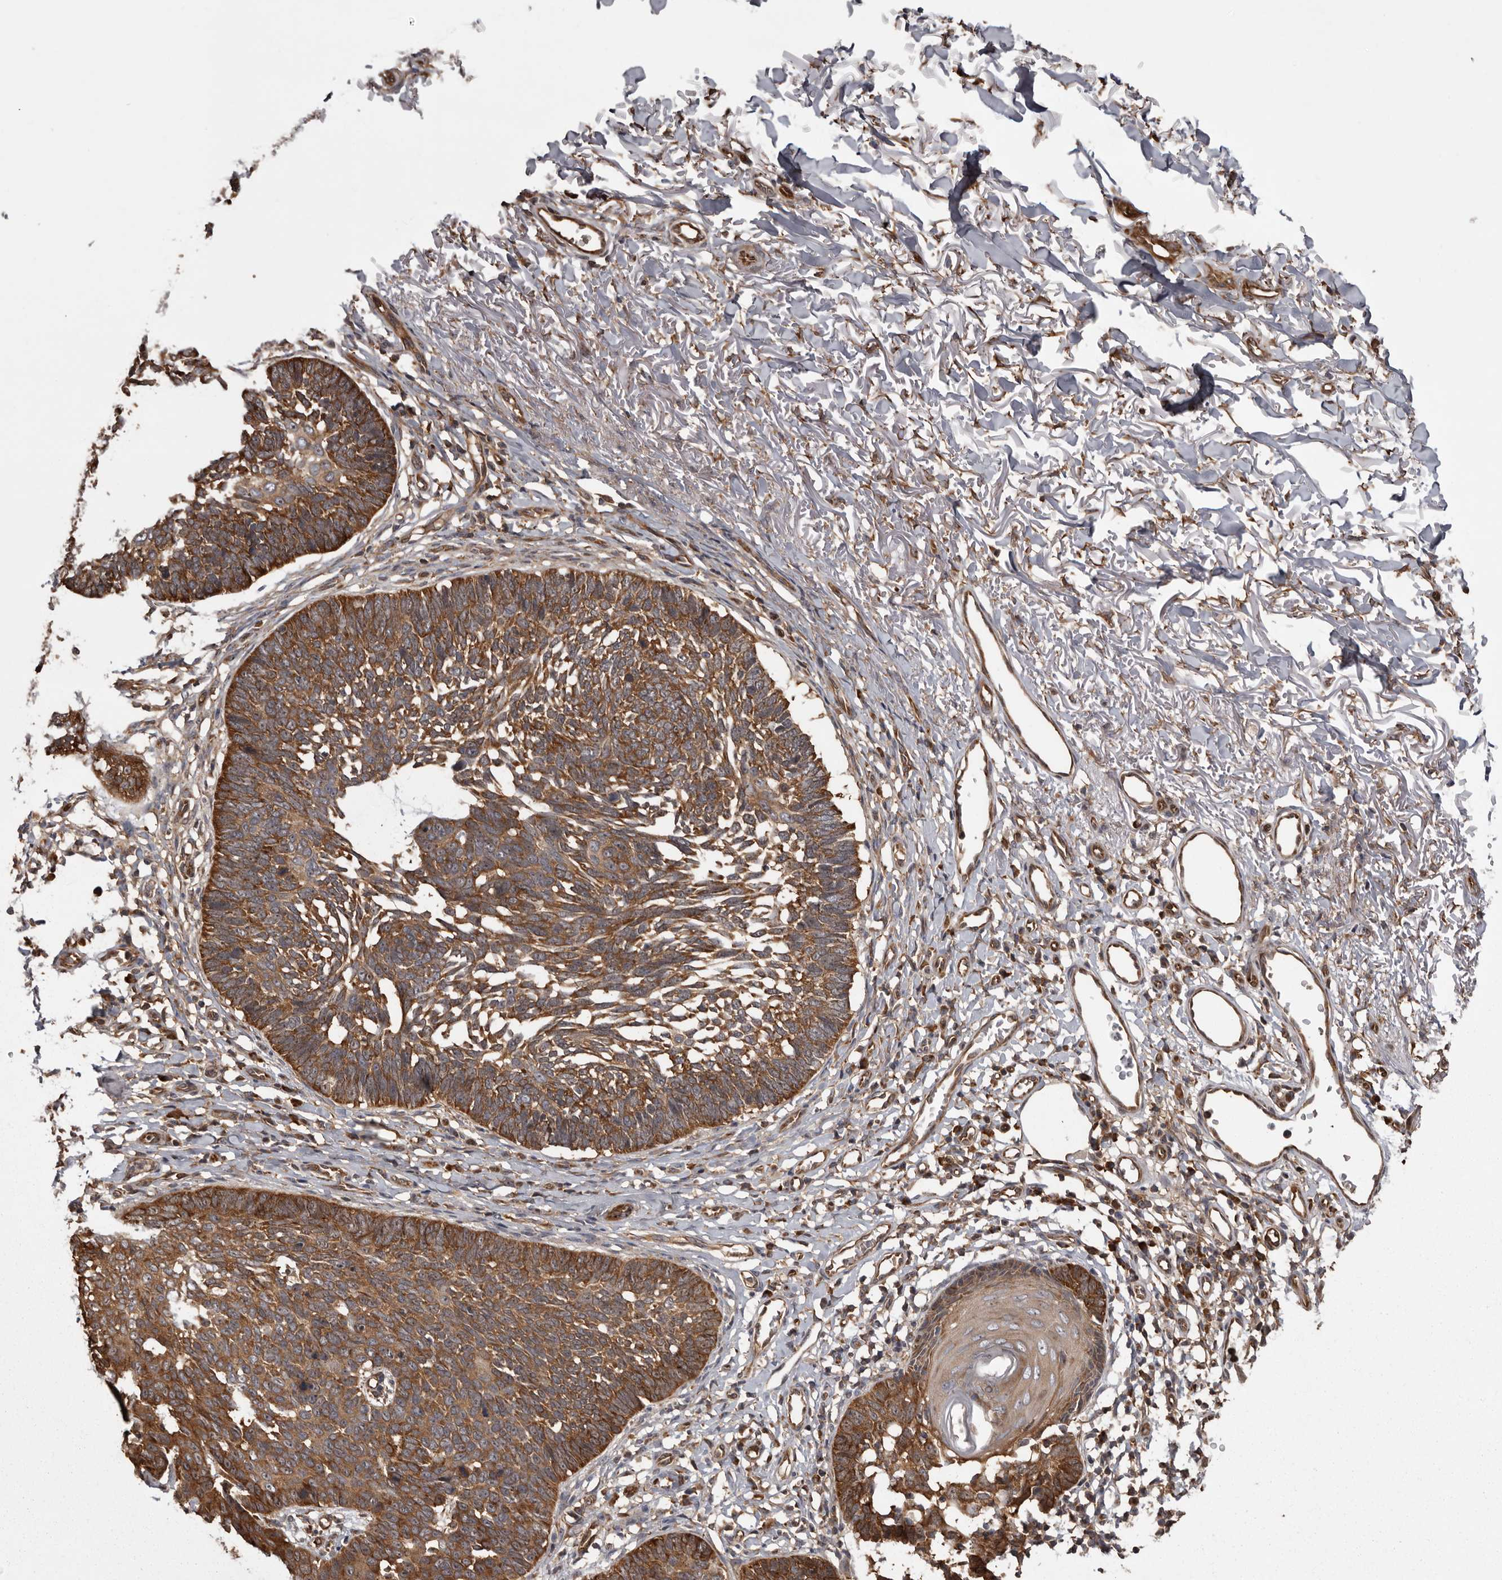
{"staining": {"intensity": "strong", "quantity": ">75%", "location": "cytoplasmic/membranous"}, "tissue": "skin cancer", "cell_type": "Tumor cells", "image_type": "cancer", "snomed": [{"axis": "morphology", "description": "Normal tissue, NOS"}, {"axis": "morphology", "description": "Basal cell carcinoma"}, {"axis": "topography", "description": "Skin"}], "caption": "Brown immunohistochemical staining in skin cancer (basal cell carcinoma) demonstrates strong cytoplasmic/membranous staining in about >75% of tumor cells.", "gene": "DARS1", "patient": {"sex": "male", "age": 77}}